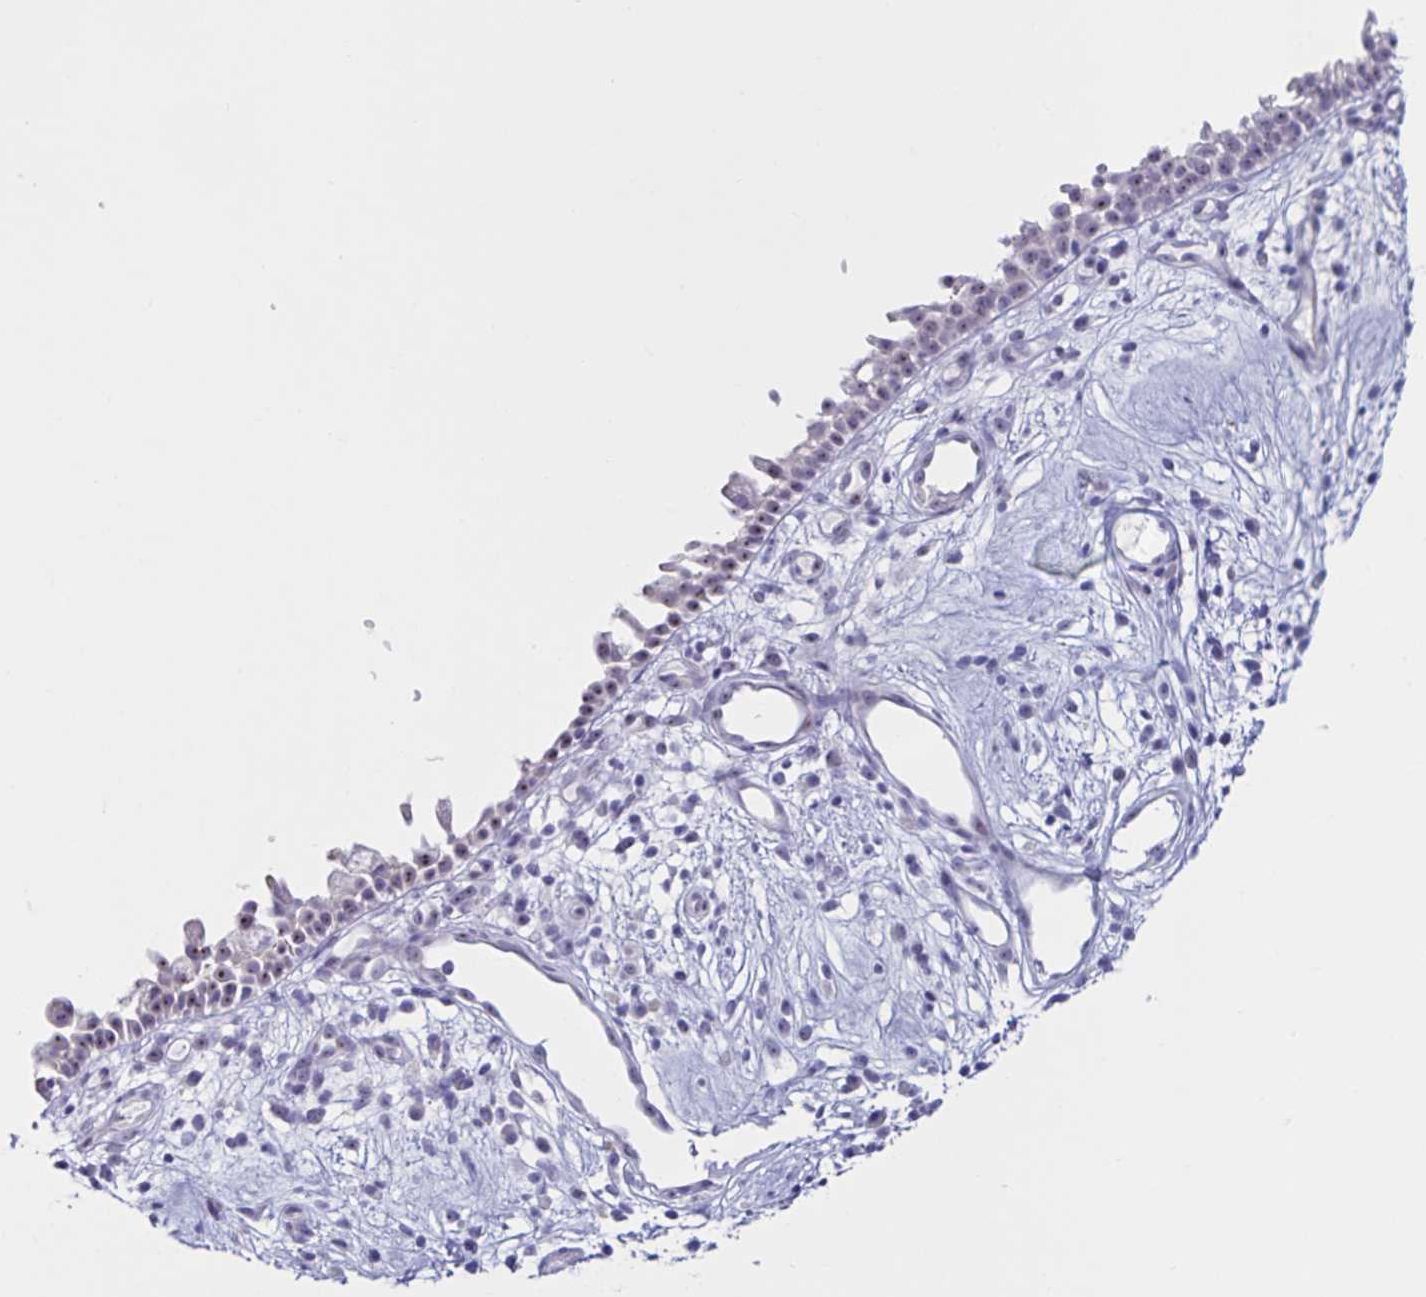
{"staining": {"intensity": "negative", "quantity": "none", "location": "none"}, "tissue": "nasopharynx", "cell_type": "Respiratory epithelial cells", "image_type": "normal", "snomed": [{"axis": "morphology", "description": "Normal tissue, NOS"}, {"axis": "morphology", "description": "Inflammation, NOS"}, {"axis": "topography", "description": "Nasopharynx"}], "caption": "Respiratory epithelial cells show no significant positivity in normal nasopharynx.", "gene": "FAM170A", "patient": {"sex": "male", "age": 54}}